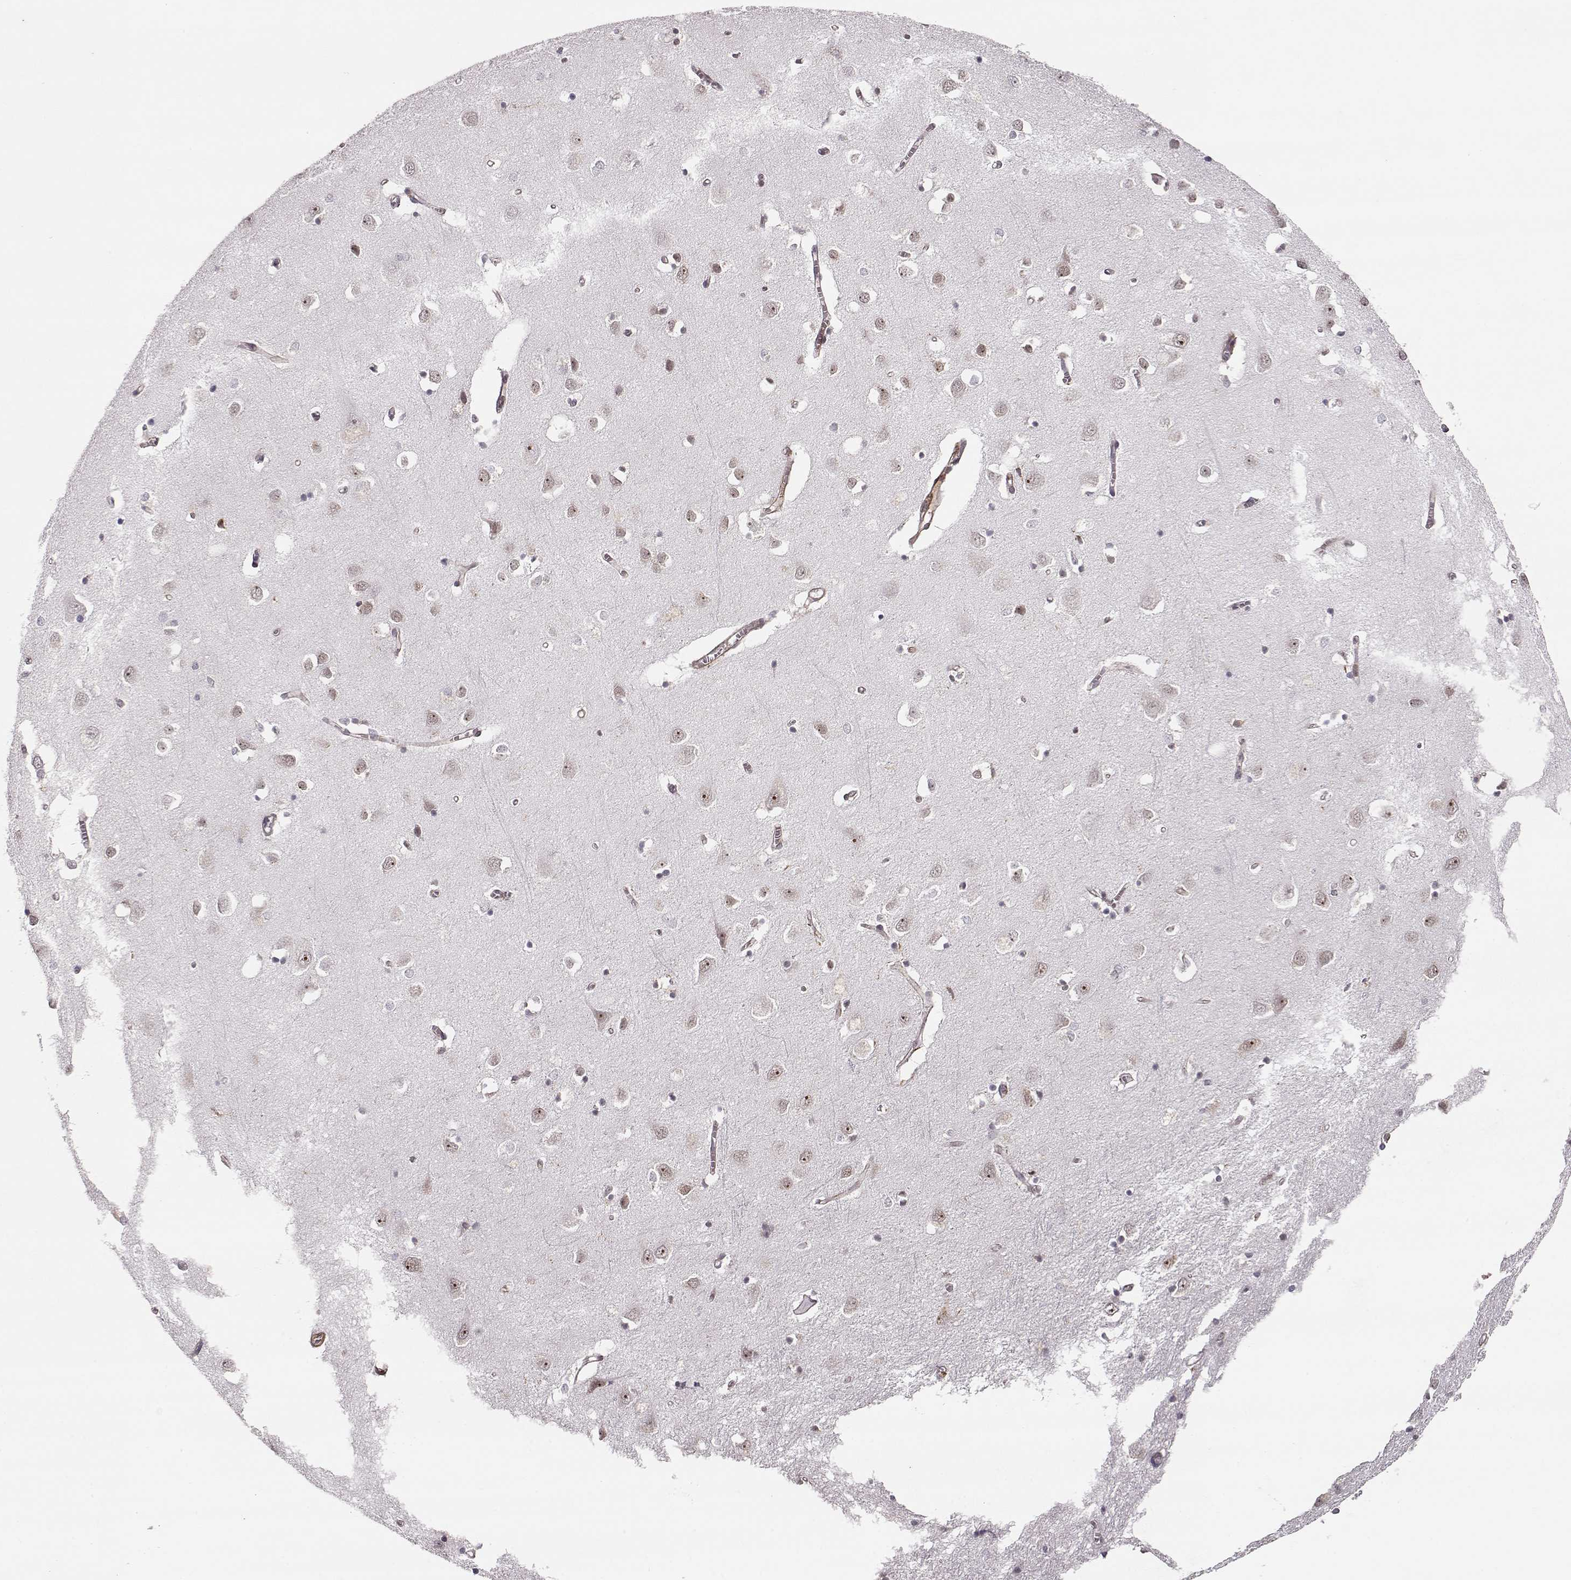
{"staining": {"intensity": "weak", "quantity": "25%-75%", "location": "cytoplasmic/membranous"}, "tissue": "cerebral cortex", "cell_type": "Endothelial cells", "image_type": "normal", "snomed": [{"axis": "morphology", "description": "Normal tissue, NOS"}, {"axis": "topography", "description": "Cerebral cortex"}], "caption": "Immunohistochemistry staining of benign cerebral cortex, which demonstrates low levels of weak cytoplasmic/membranous positivity in approximately 25%-75% of endothelial cells indicating weak cytoplasmic/membranous protein staining. The staining was performed using DAB (3,3'-diaminobenzidine) (brown) for protein detection and nuclei were counterstained in hematoxylin (blue).", "gene": "CIR1", "patient": {"sex": "male", "age": 70}}